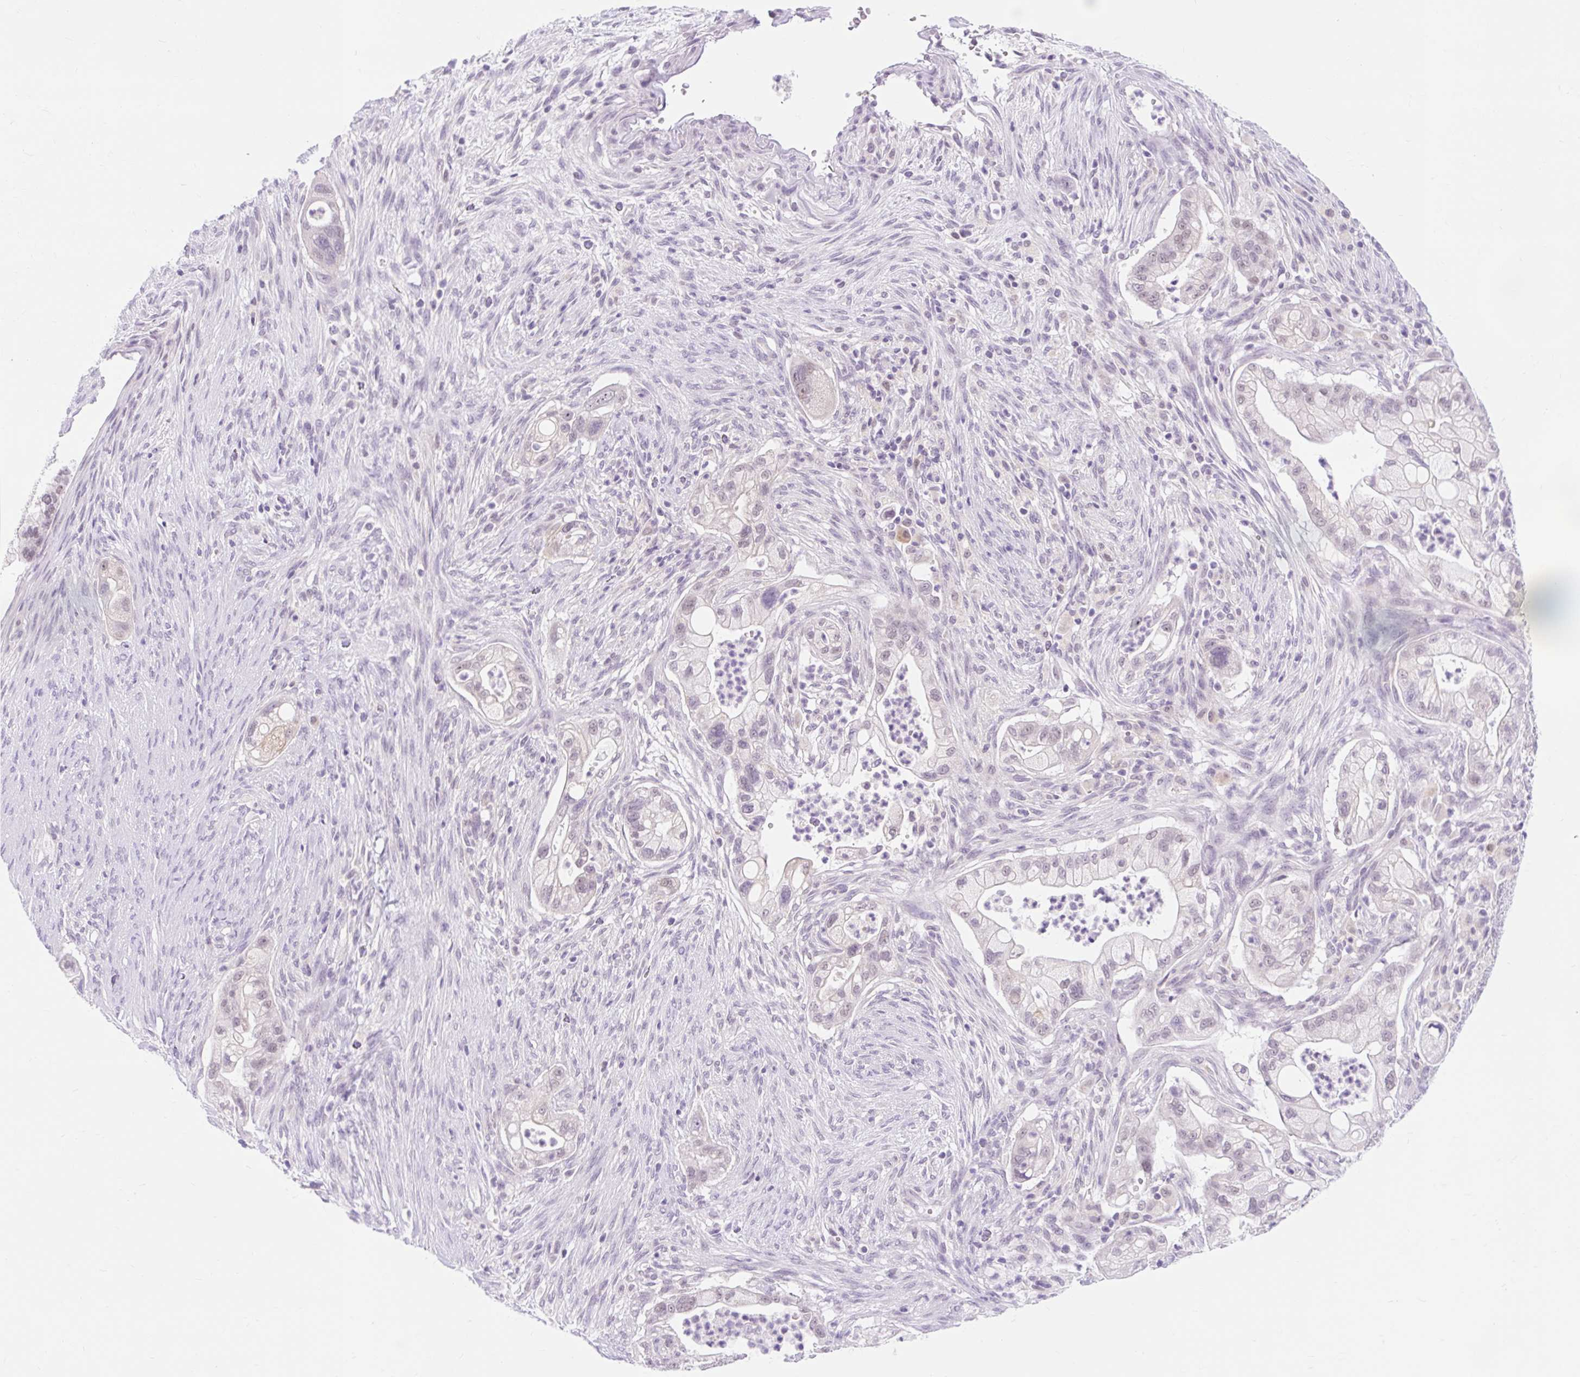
{"staining": {"intensity": "negative", "quantity": "none", "location": "none"}, "tissue": "pancreatic cancer", "cell_type": "Tumor cells", "image_type": "cancer", "snomed": [{"axis": "morphology", "description": "Adenocarcinoma, NOS"}, {"axis": "topography", "description": "Pancreas"}], "caption": "Immunohistochemistry image of neoplastic tissue: human pancreatic cancer stained with DAB shows no significant protein staining in tumor cells.", "gene": "ITPK1", "patient": {"sex": "male", "age": 44}}